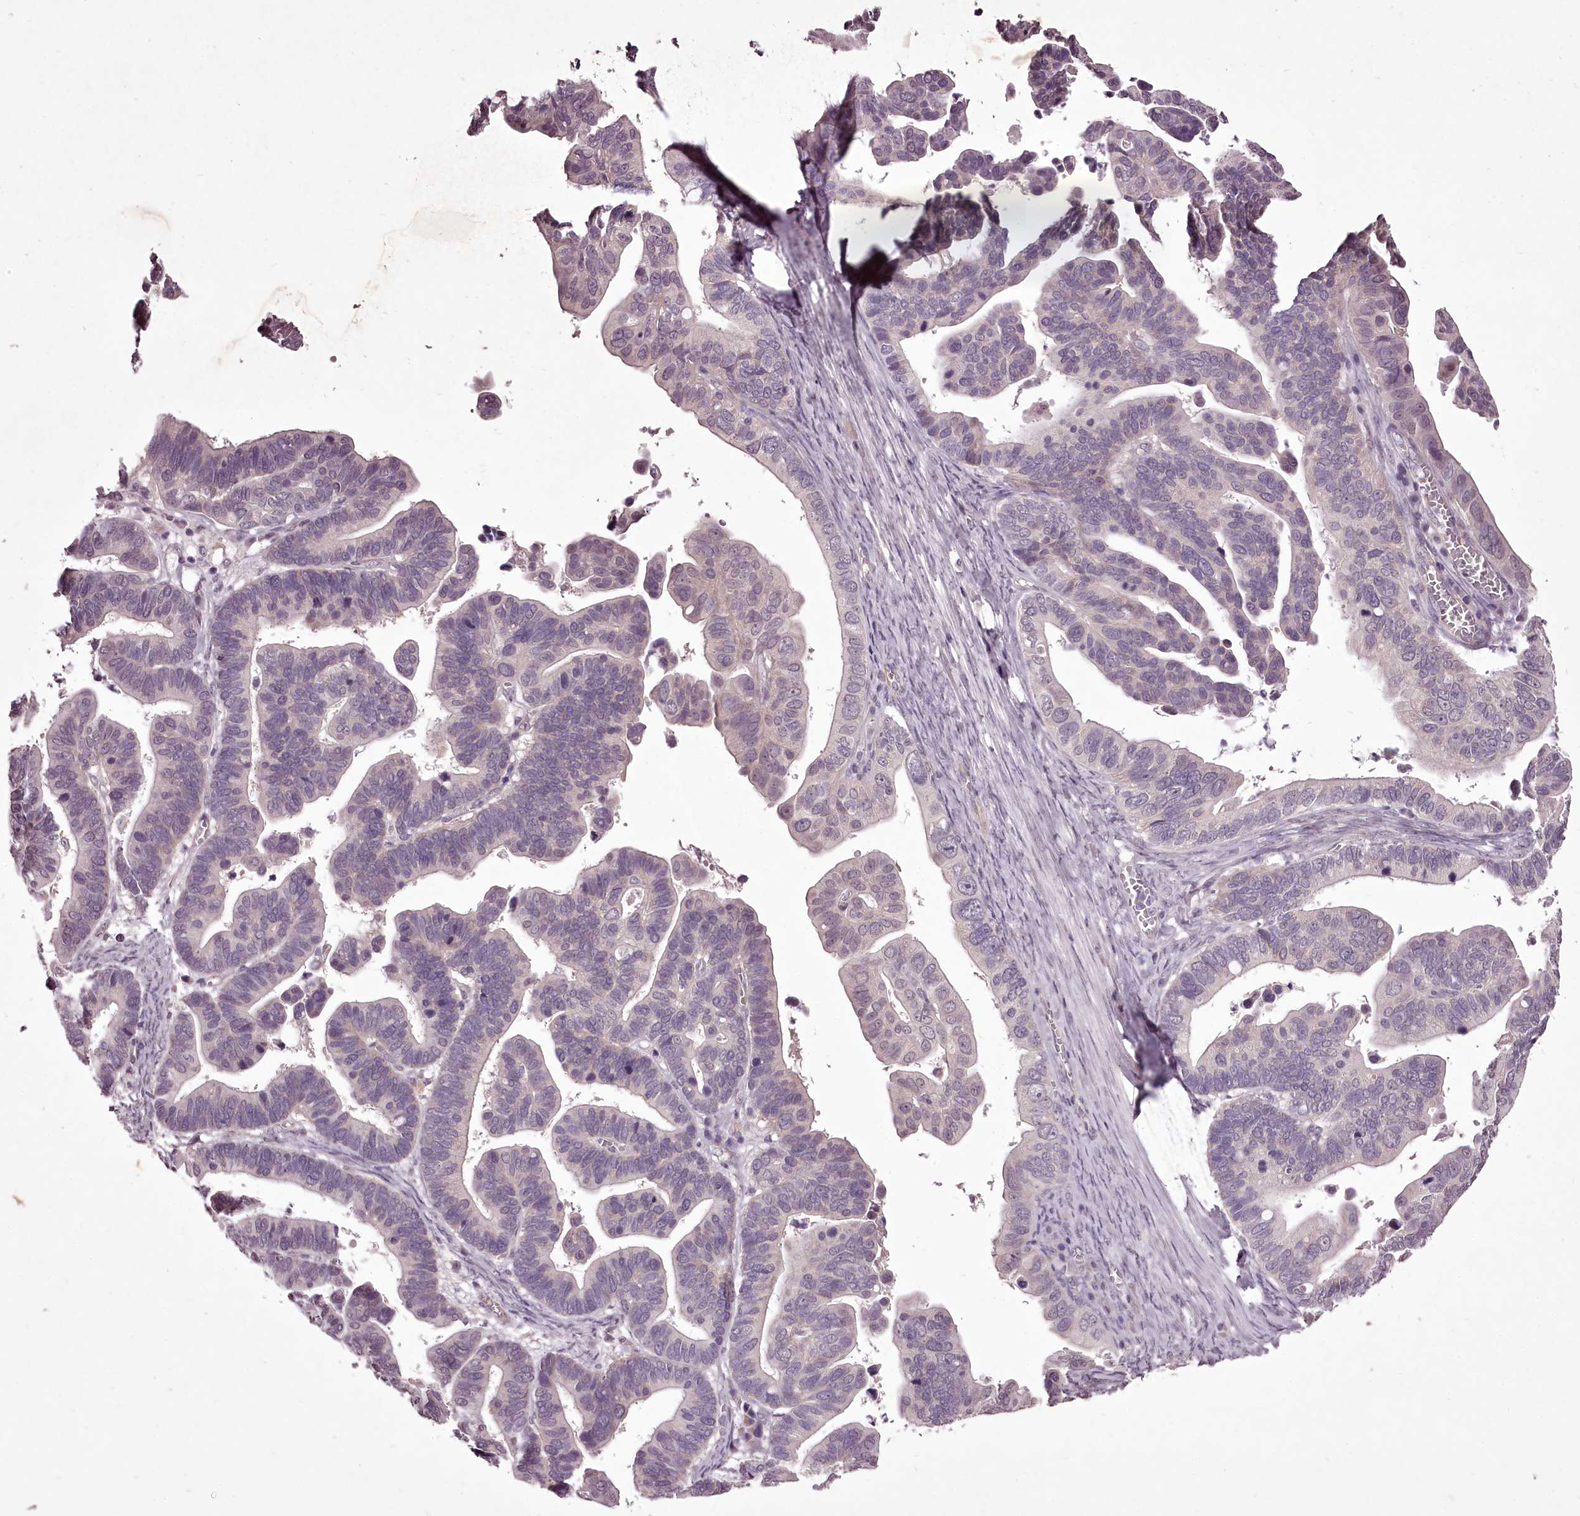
{"staining": {"intensity": "negative", "quantity": "none", "location": "none"}, "tissue": "ovarian cancer", "cell_type": "Tumor cells", "image_type": "cancer", "snomed": [{"axis": "morphology", "description": "Cystadenocarcinoma, serous, NOS"}, {"axis": "topography", "description": "Ovary"}], "caption": "The image reveals no significant positivity in tumor cells of serous cystadenocarcinoma (ovarian).", "gene": "C1orf56", "patient": {"sex": "female", "age": 56}}